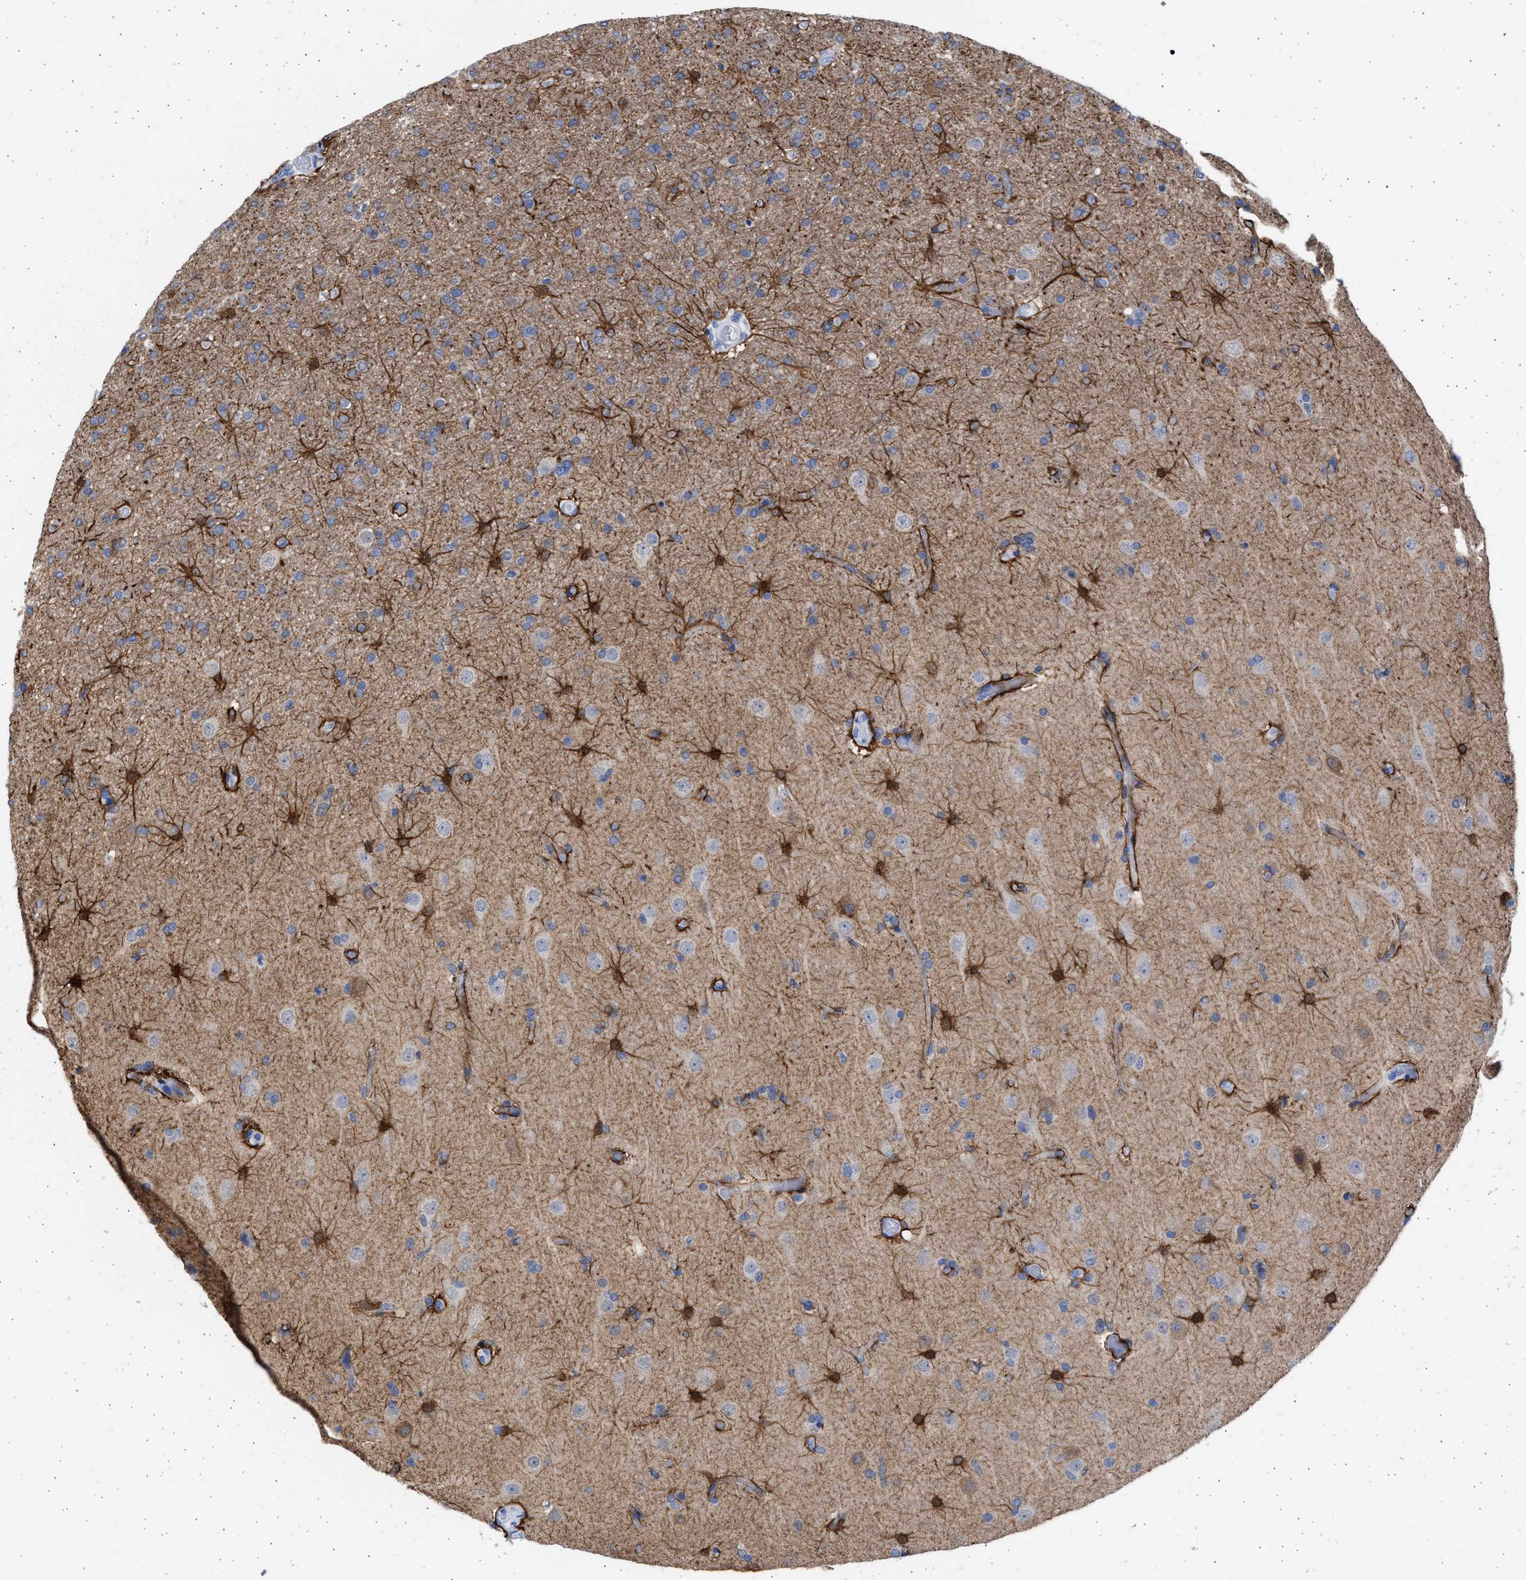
{"staining": {"intensity": "negative", "quantity": "none", "location": "none"}, "tissue": "glioma", "cell_type": "Tumor cells", "image_type": "cancer", "snomed": [{"axis": "morphology", "description": "Glioma, malignant, High grade"}, {"axis": "topography", "description": "Brain"}], "caption": "An image of human malignant high-grade glioma is negative for staining in tumor cells.", "gene": "ALDOC", "patient": {"sex": "male", "age": 33}}